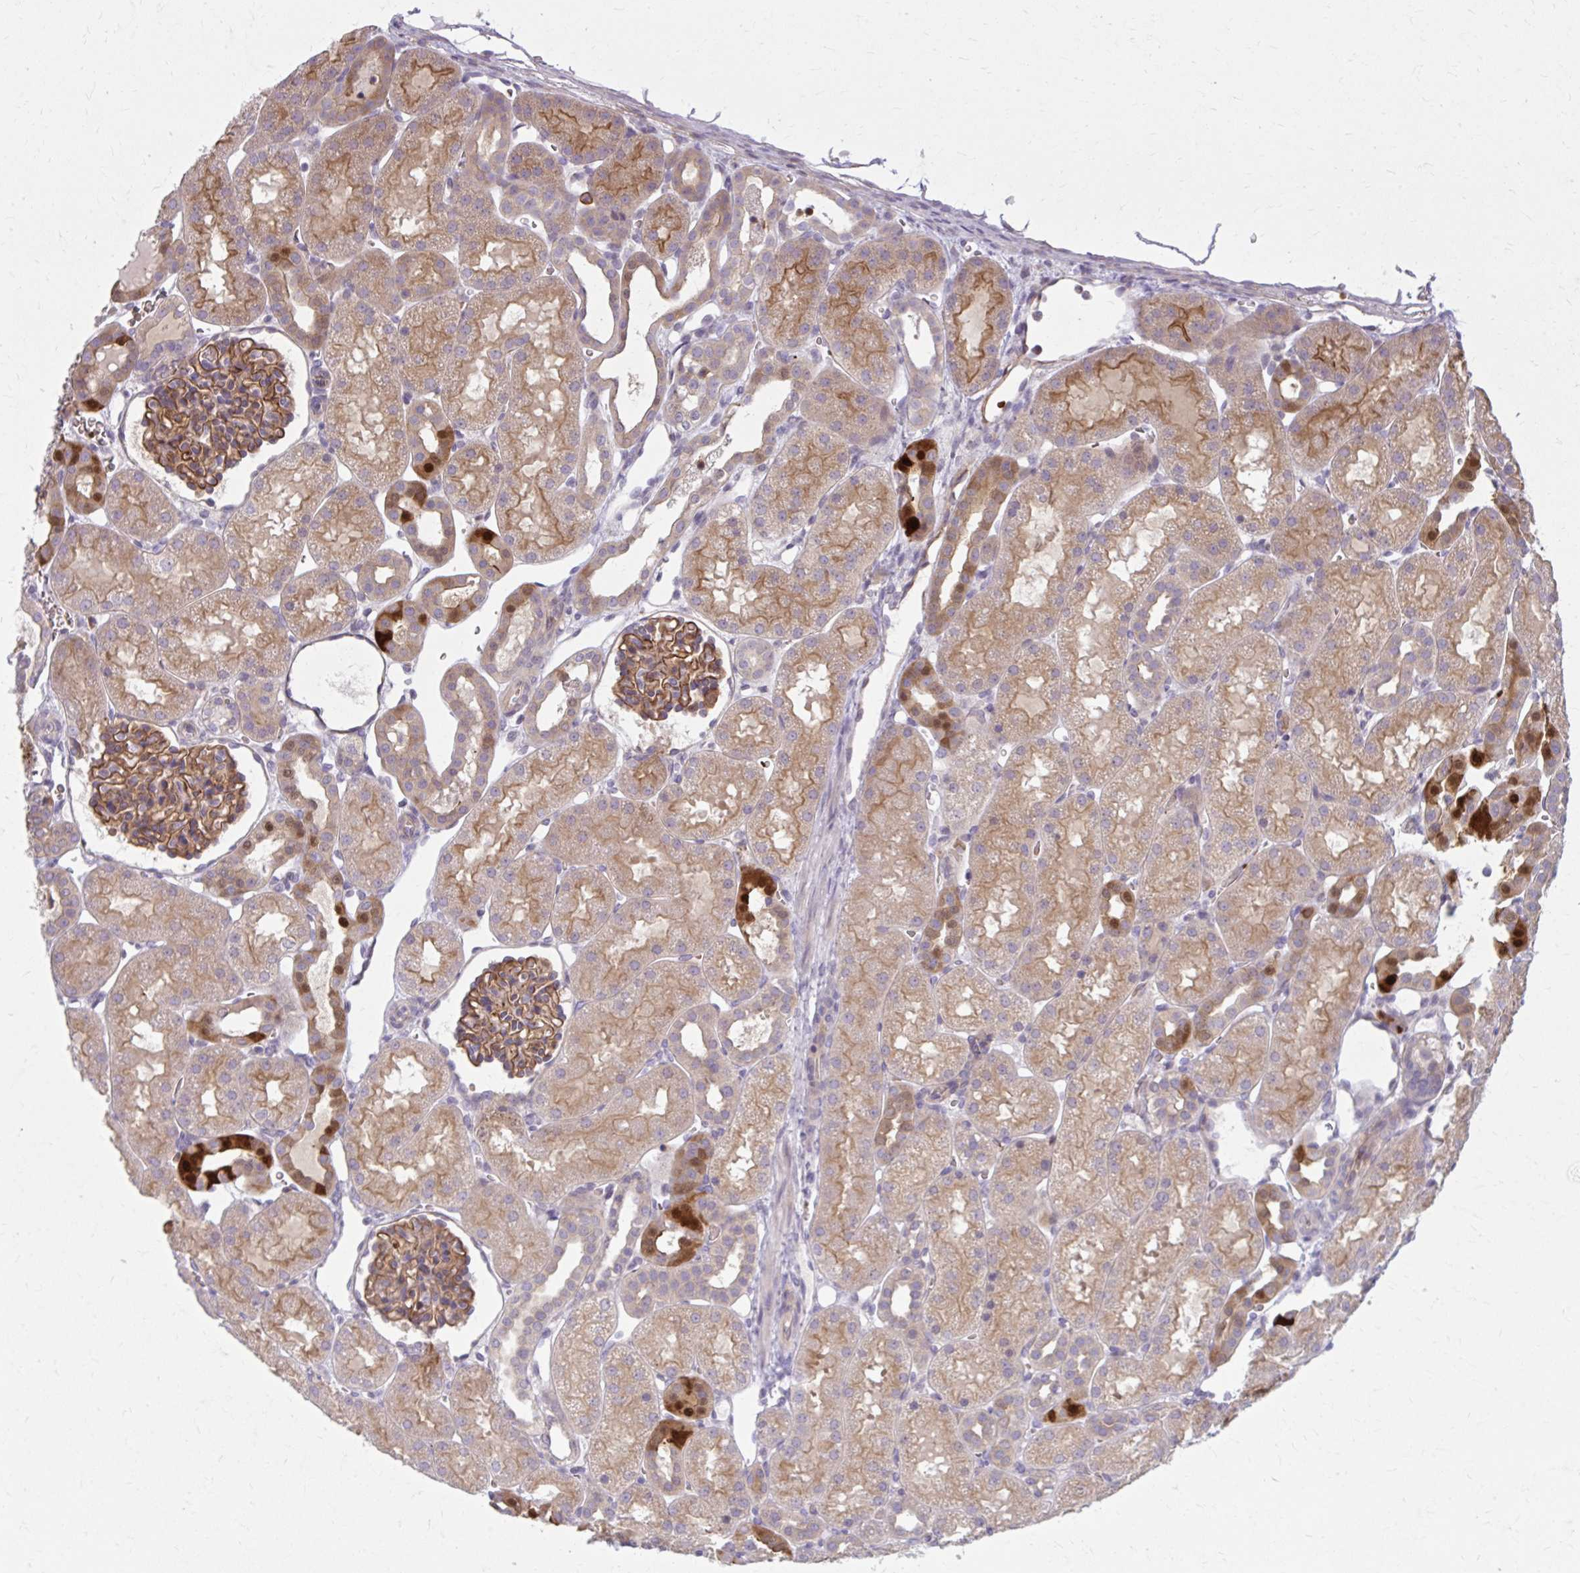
{"staining": {"intensity": "strong", "quantity": ">75%", "location": "cytoplasmic/membranous"}, "tissue": "kidney", "cell_type": "Cells in glomeruli", "image_type": "normal", "snomed": [{"axis": "morphology", "description": "Normal tissue, NOS"}, {"axis": "topography", "description": "Kidney"}], "caption": "DAB (3,3'-diaminobenzidine) immunohistochemical staining of unremarkable human kidney shows strong cytoplasmic/membranous protein expression in about >75% of cells in glomeruli.", "gene": "SNF8", "patient": {"sex": "male", "age": 2}}